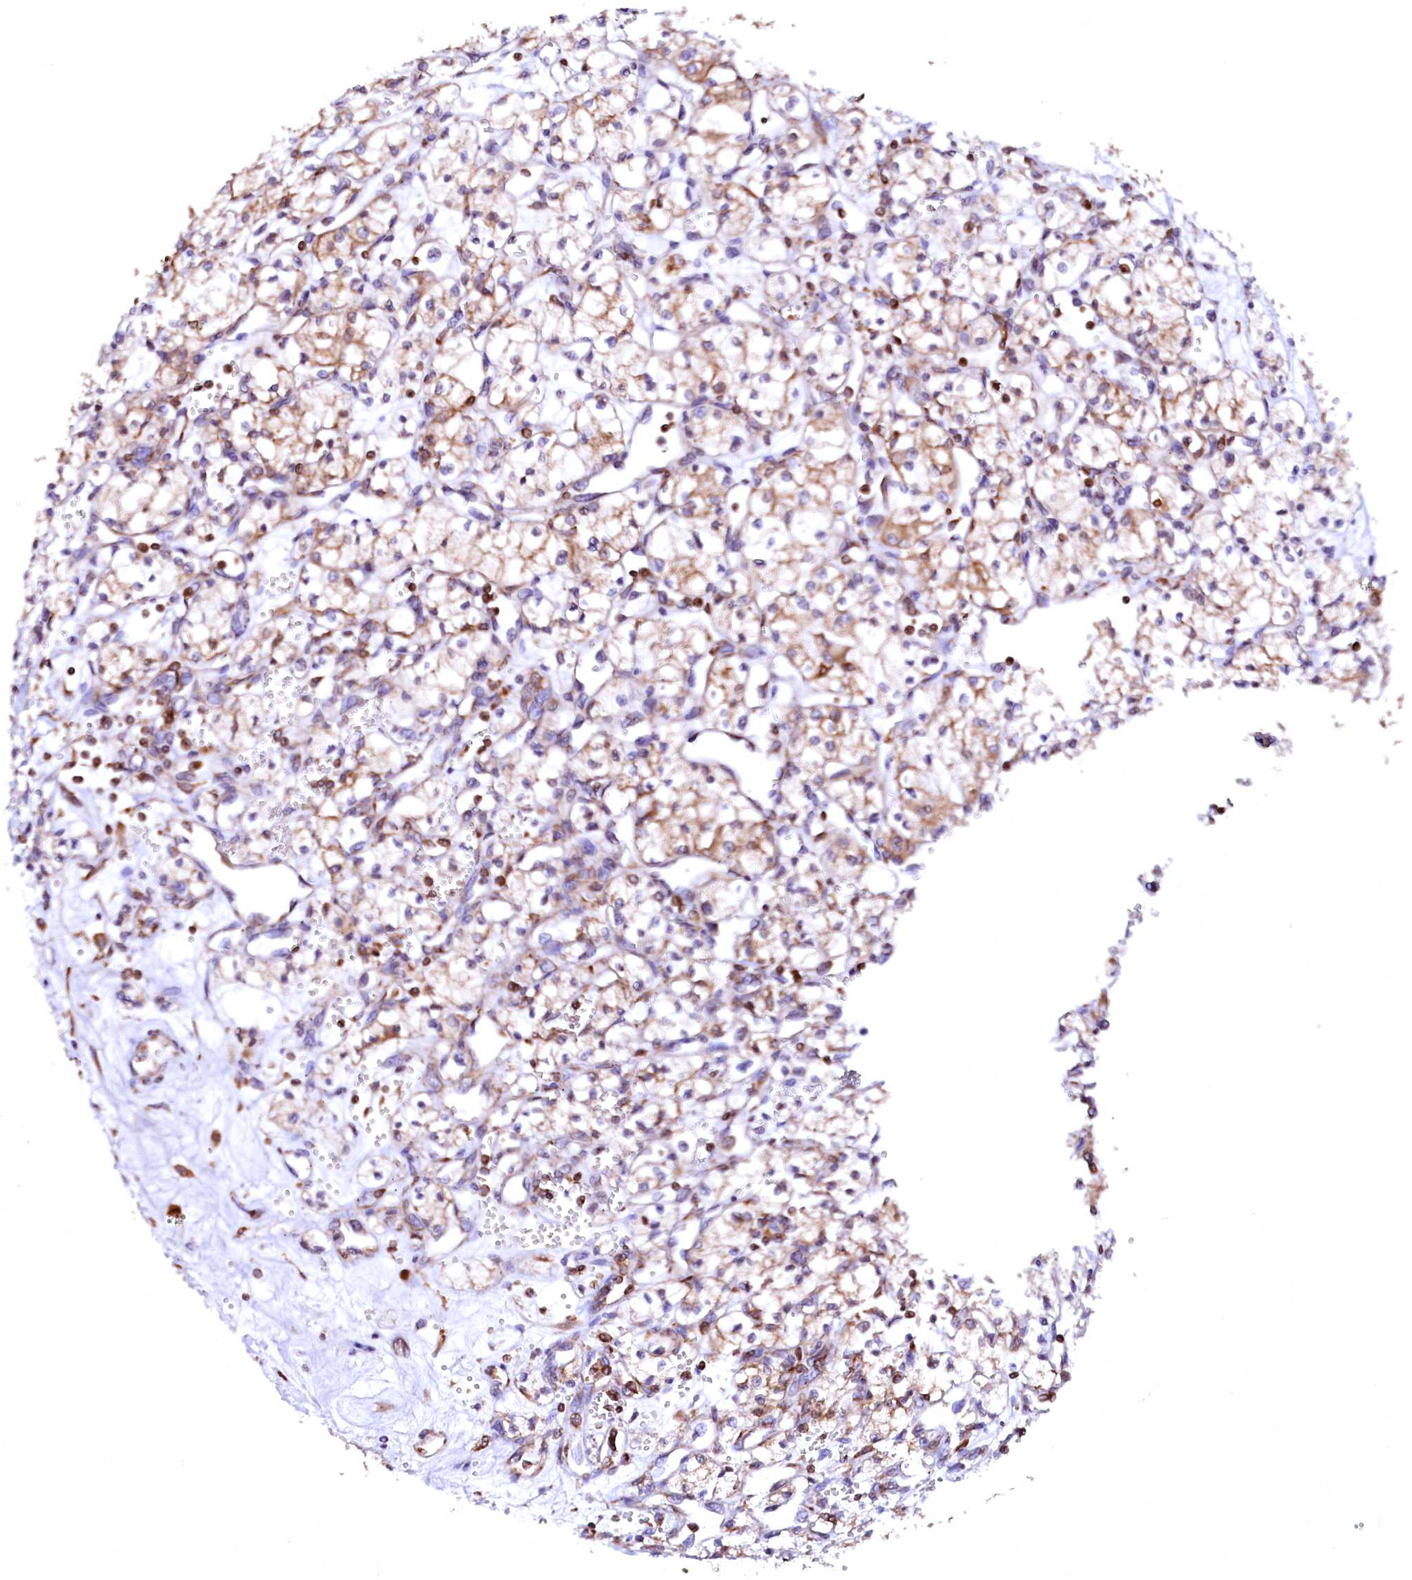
{"staining": {"intensity": "moderate", "quantity": ">75%", "location": "cytoplasmic/membranous"}, "tissue": "renal cancer", "cell_type": "Tumor cells", "image_type": "cancer", "snomed": [{"axis": "morphology", "description": "Adenocarcinoma, NOS"}, {"axis": "topography", "description": "Kidney"}], "caption": "Approximately >75% of tumor cells in human renal cancer (adenocarcinoma) reveal moderate cytoplasmic/membranous protein staining as visualized by brown immunohistochemical staining.", "gene": "DERL1", "patient": {"sex": "male", "age": 59}}